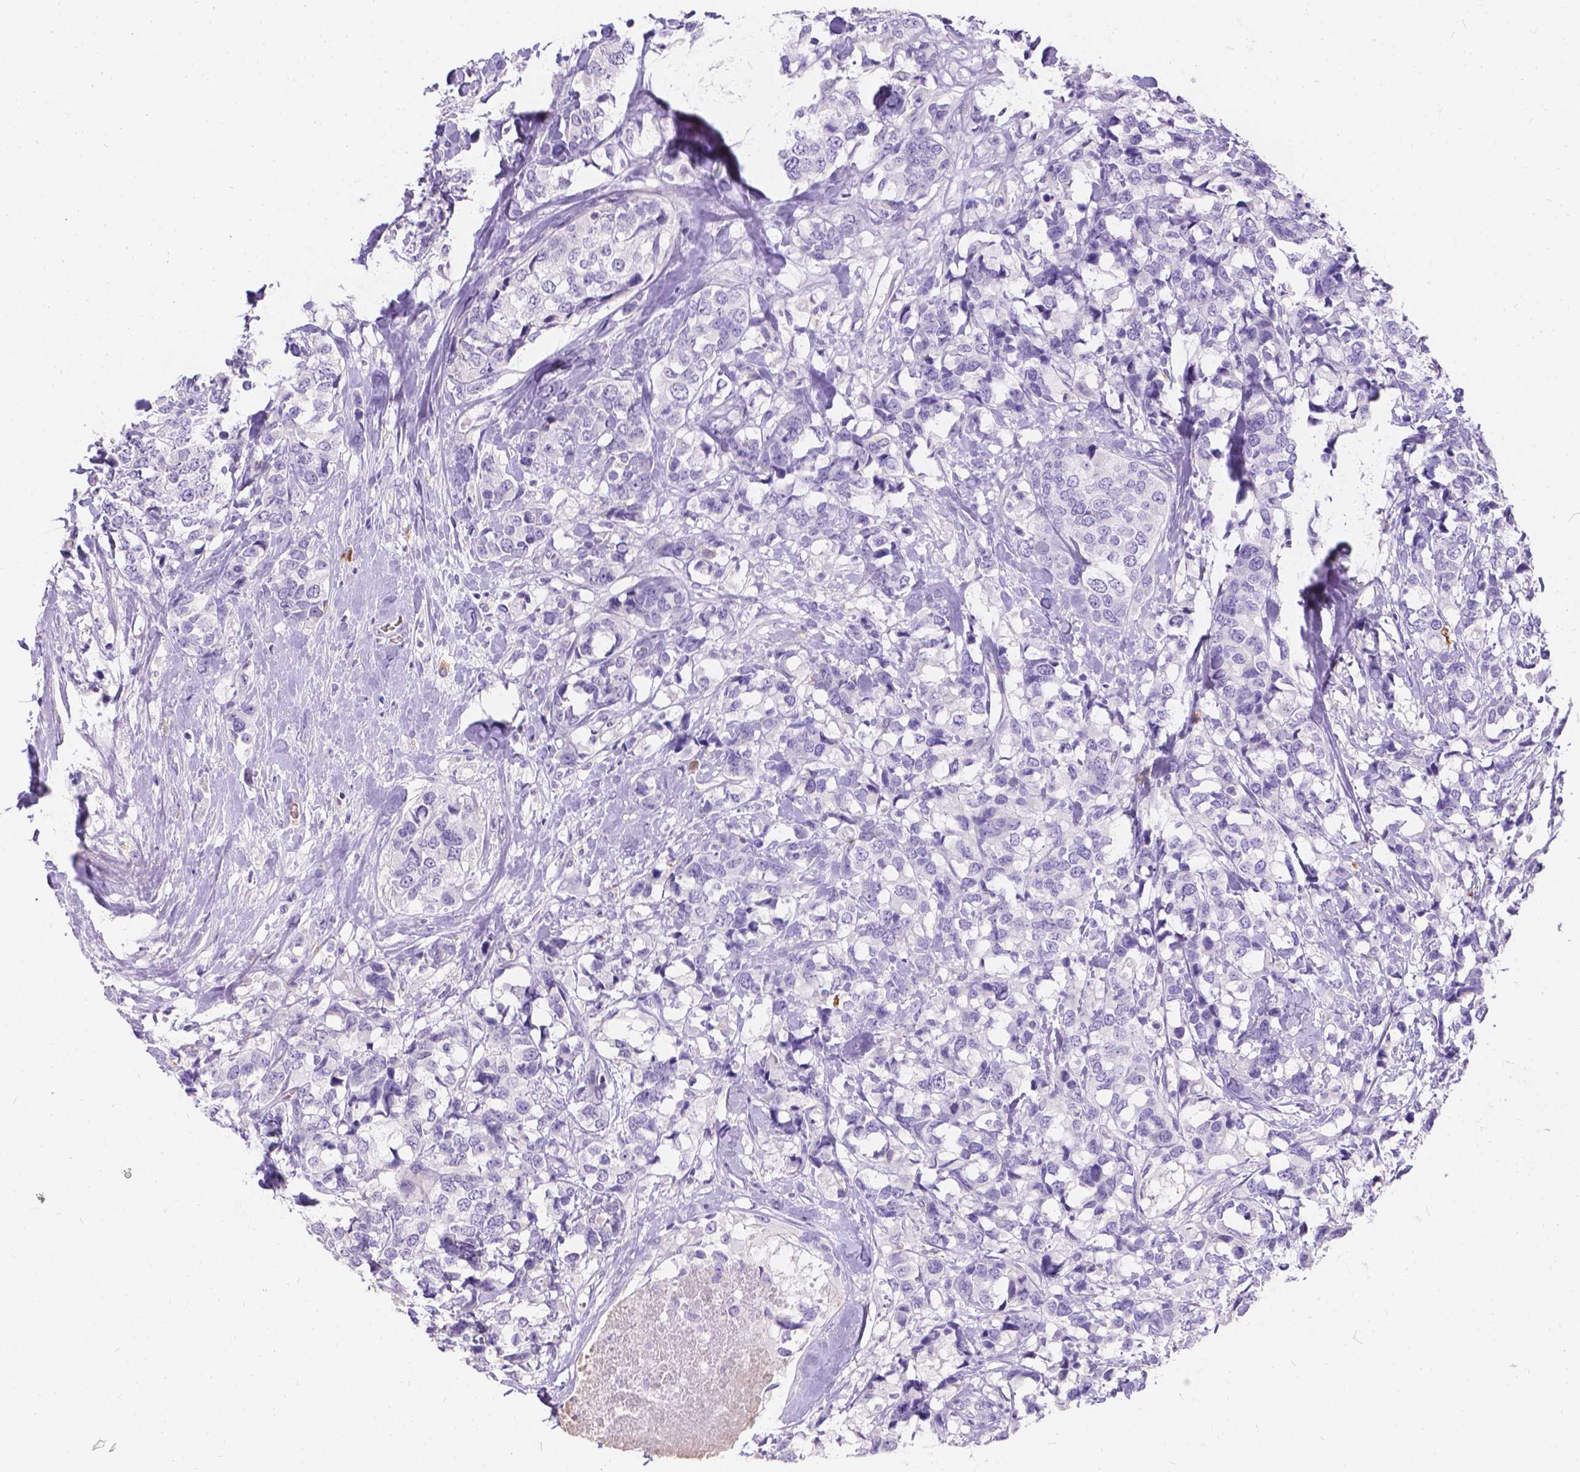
{"staining": {"intensity": "negative", "quantity": "none", "location": "none"}, "tissue": "breast cancer", "cell_type": "Tumor cells", "image_type": "cancer", "snomed": [{"axis": "morphology", "description": "Lobular carcinoma"}, {"axis": "topography", "description": "Breast"}], "caption": "Tumor cells are negative for protein expression in human lobular carcinoma (breast). (Brightfield microscopy of DAB immunohistochemistry at high magnification).", "gene": "GNRHR", "patient": {"sex": "female", "age": 59}}